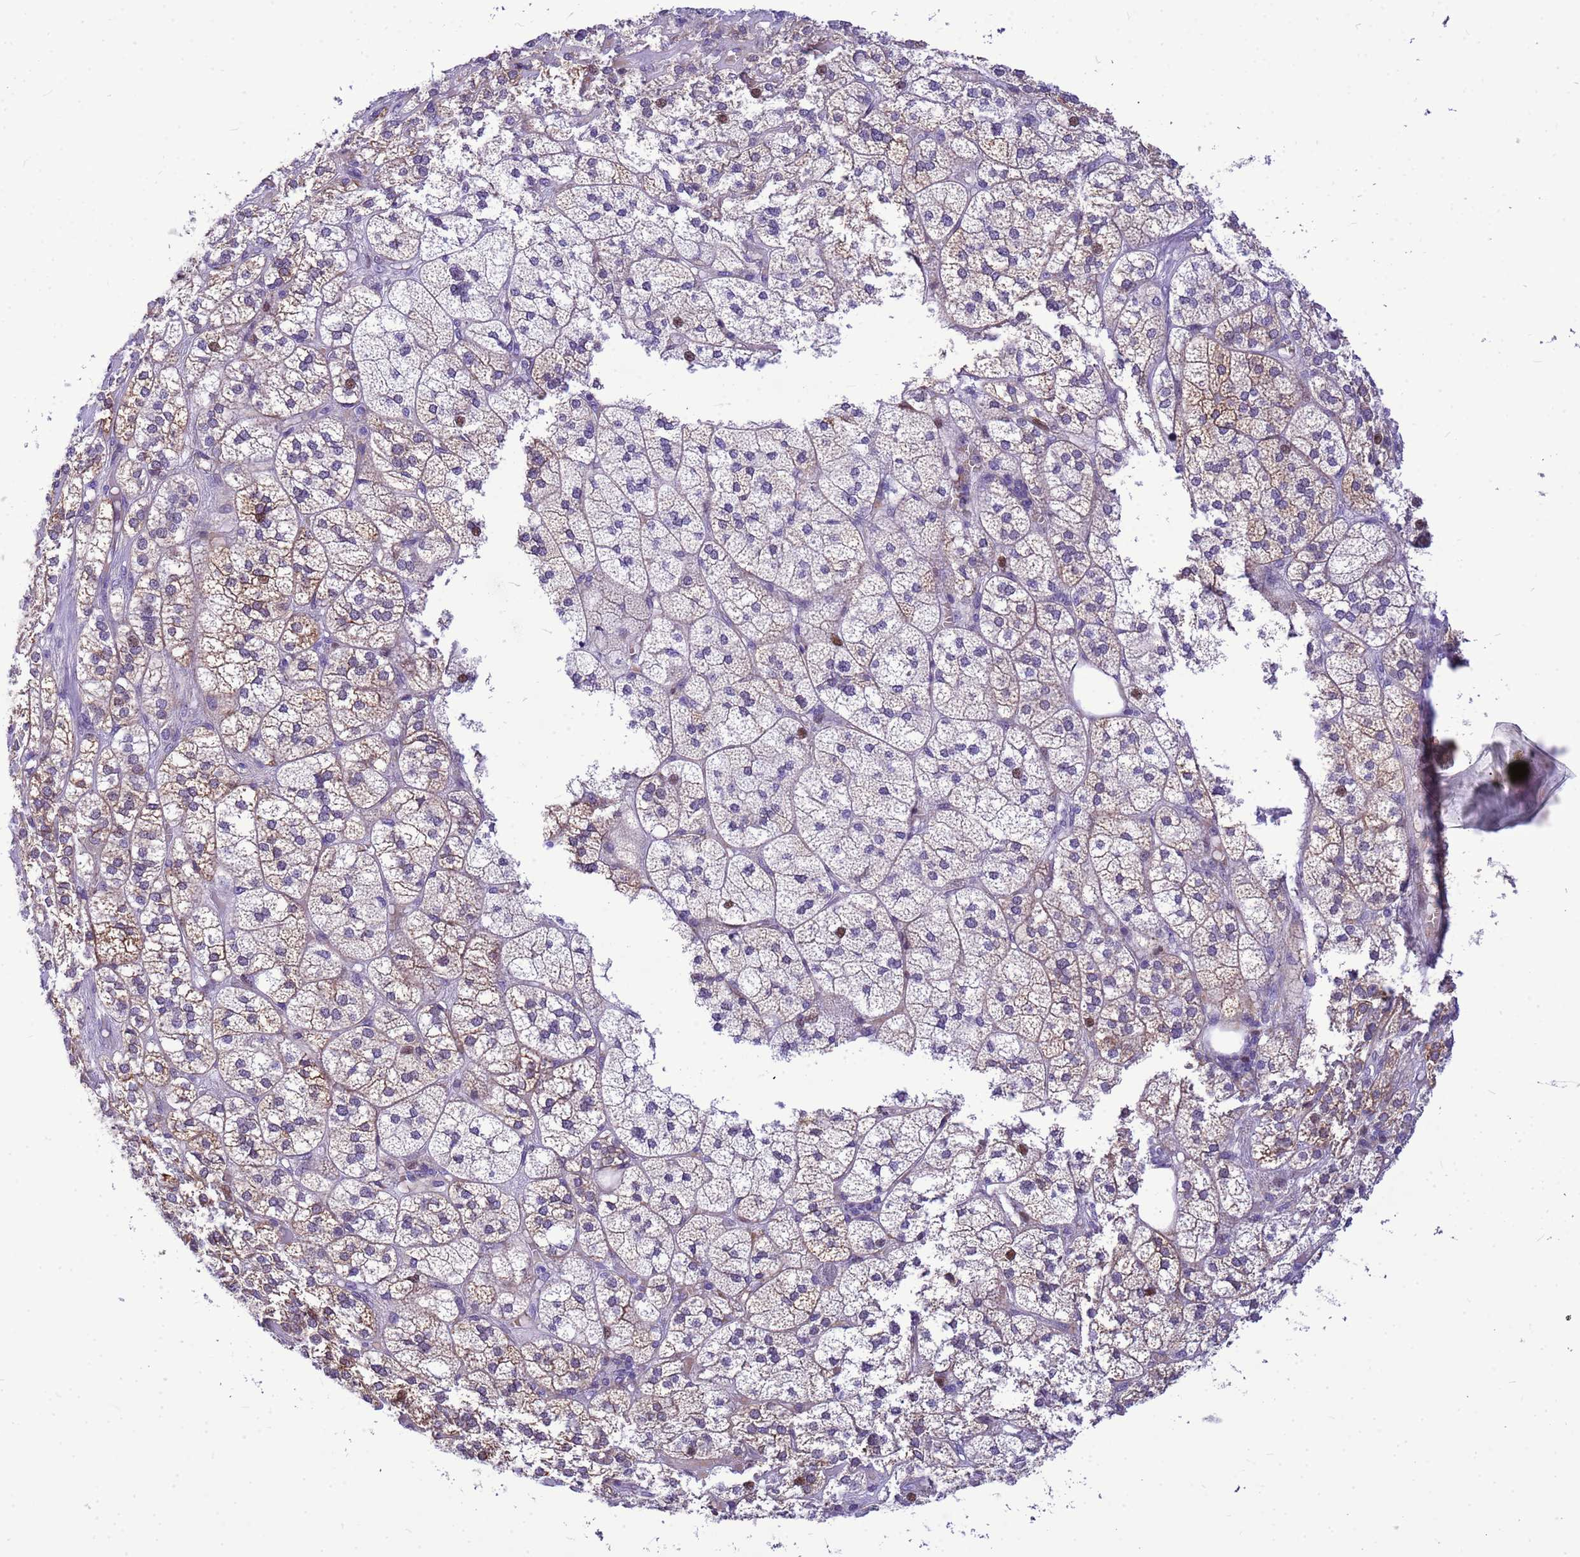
{"staining": {"intensity": "strong", "quantity": "25%-75%", "location": "cytoplasmic/membranous,nuclear"}, "tissue": "adrenal gland", "cell_type": "Glandular cells", "image_type": "normal", "snomed": [{"axis": "morphology", "description": "Normal tissue, NOS"}, {"axis": "topography", "description": "Adrenal gland"}], "caption": "Adrenal gland stained for a protein exhibits strong cytoplasmic/membranous,nuclear positivity in glandular cells.", "gene": "ADAMTS7", "patient": {"sex": "female", "age": 61}}